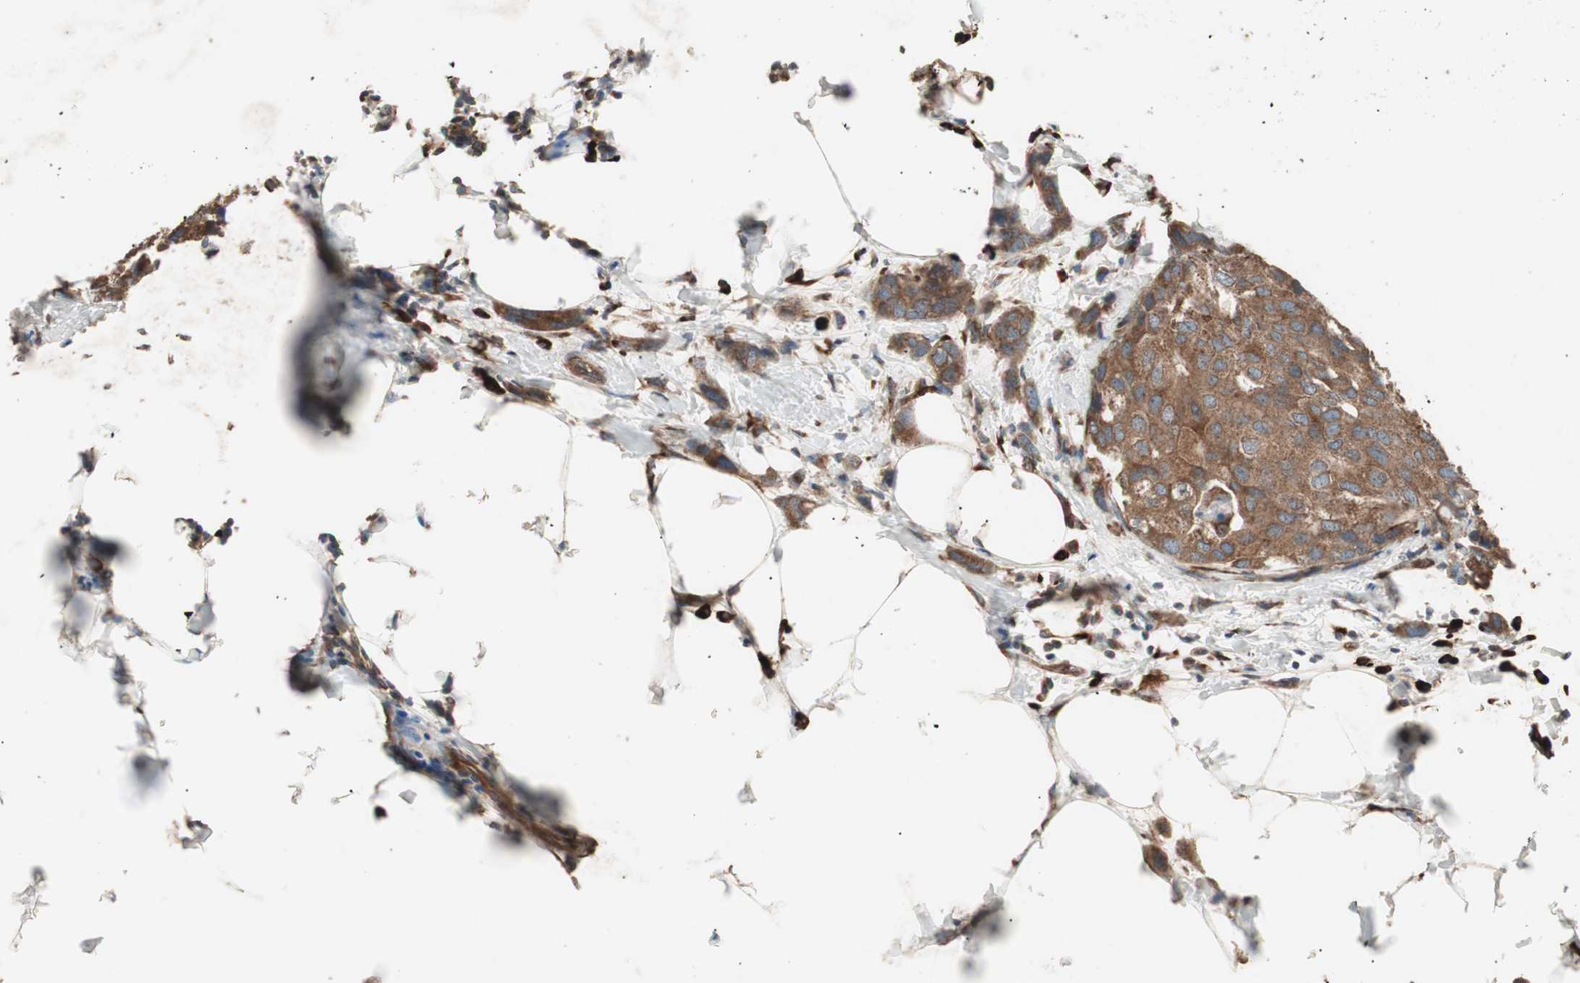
{"staining": {"intensity": "moderate", "quantity": ">75%", "location": "cytoplasmic/membranous"}, "tissue": "breast cancer", "cell_type": "Tumor cells", "image_type": "cancer", "snomed": [{"axis": "morphology", "description": "Normal tissue, NOS"}, {"axis": "morphology", "description": "Duct carcinoma"}, {"axis": "topography", "description": "Breast"}], "caption": "Intraductal carcinoma (breast) stained for a protein reveals moderate cytoplasmic/membranous positivity in tumor cells.", "gene": "LZTS1", "patient": {"sex": "female", "age": 50}}